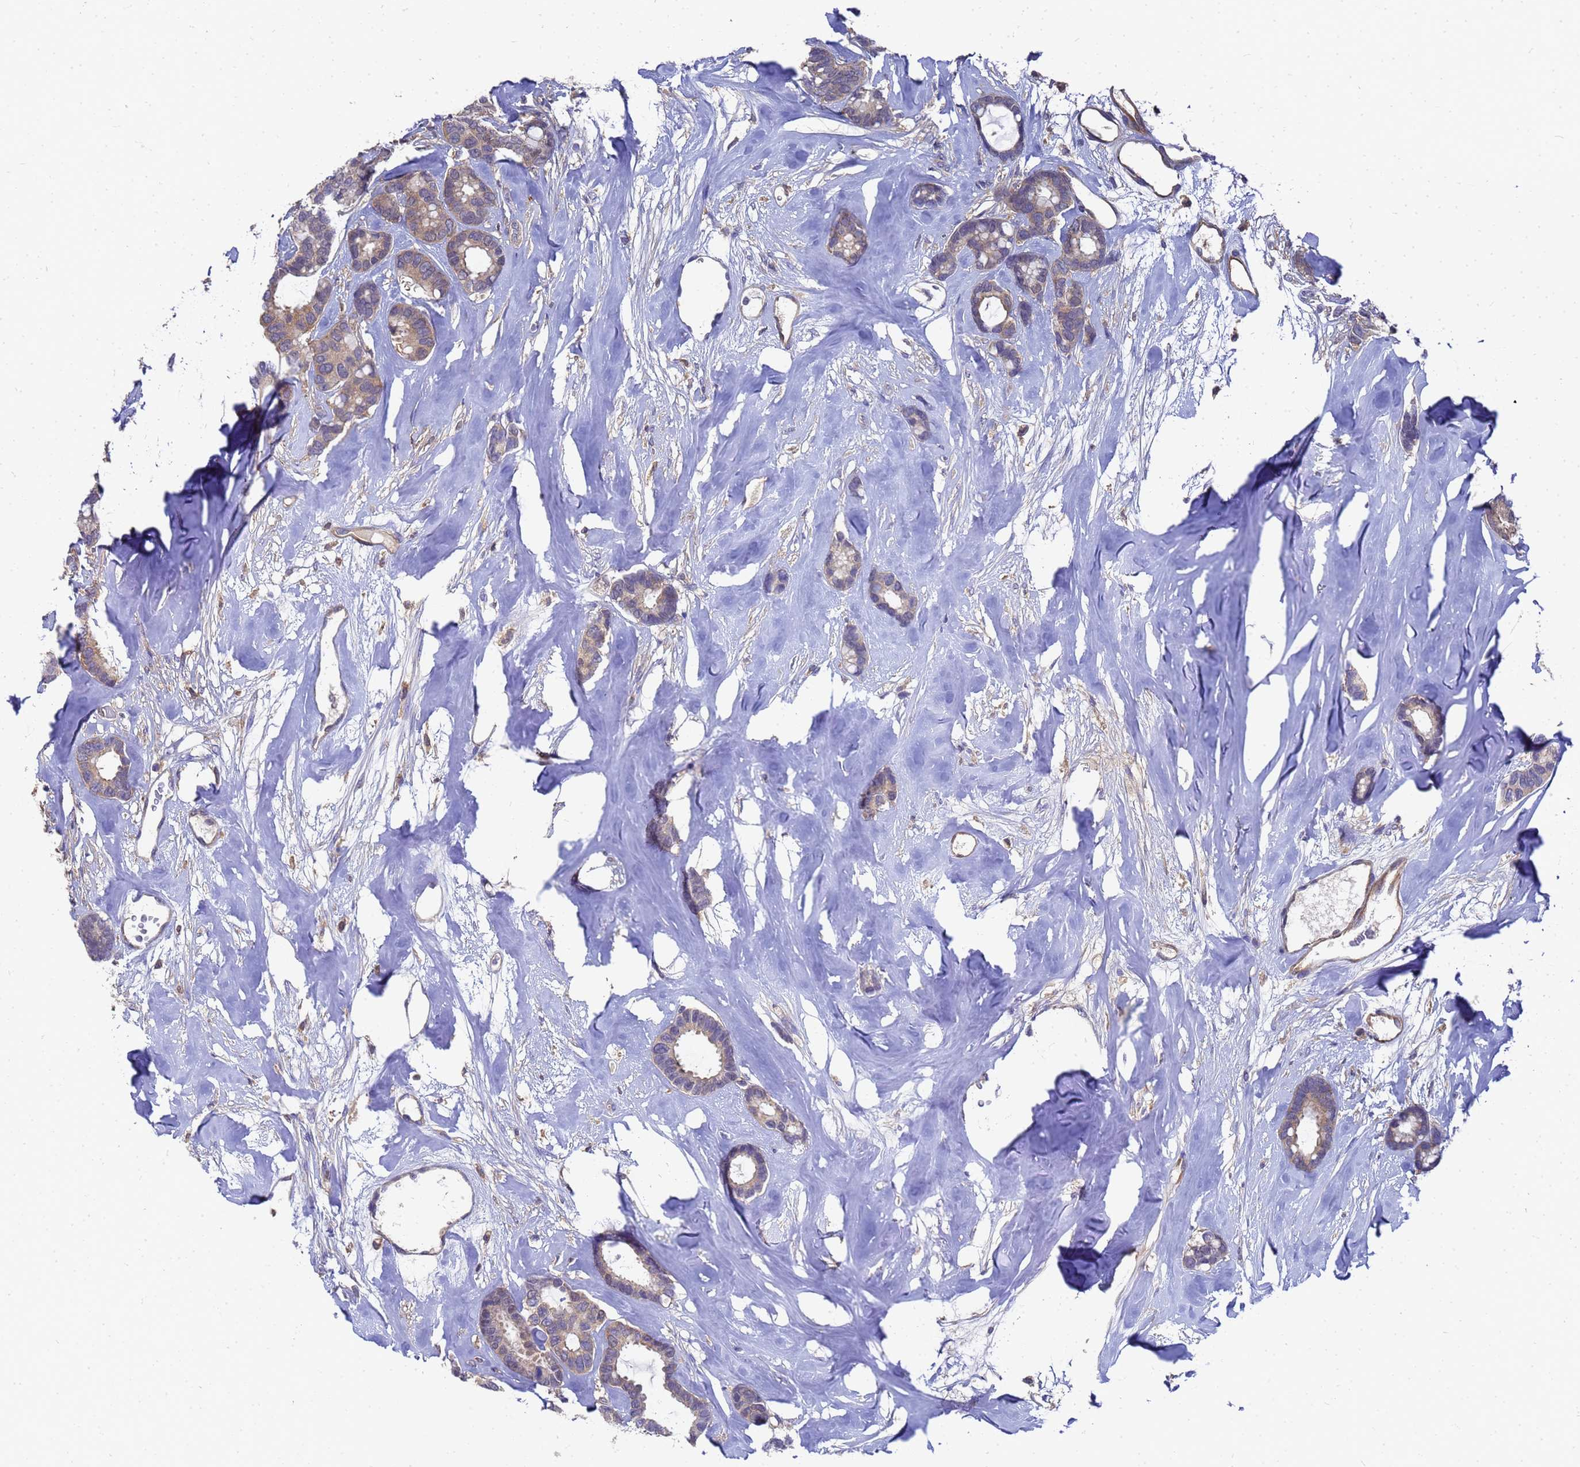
{"staining": {"intensity": "weak", "quantity": ">75%", "location": "cytoplasmic/membranous"}, "tissue": "breast cancer", "cell_type": "Tumor cells", "image_type": "cancer", "snomed": [{"axis": "morphology", "description": "Duct carcinoma"}, {"axis": "topography", "description": "Breast"}], "caption": "A high-resolution micrograph shows IHC staining of breast intraductal carcinoma, which reveals weak cytoplasmic/membranous staining in about >75% of tumor cells. (IHC, brightfield microscopy, high magnification).", "gene": "SLC35E2B", "patient": {"sex": "female", "age": 87}}